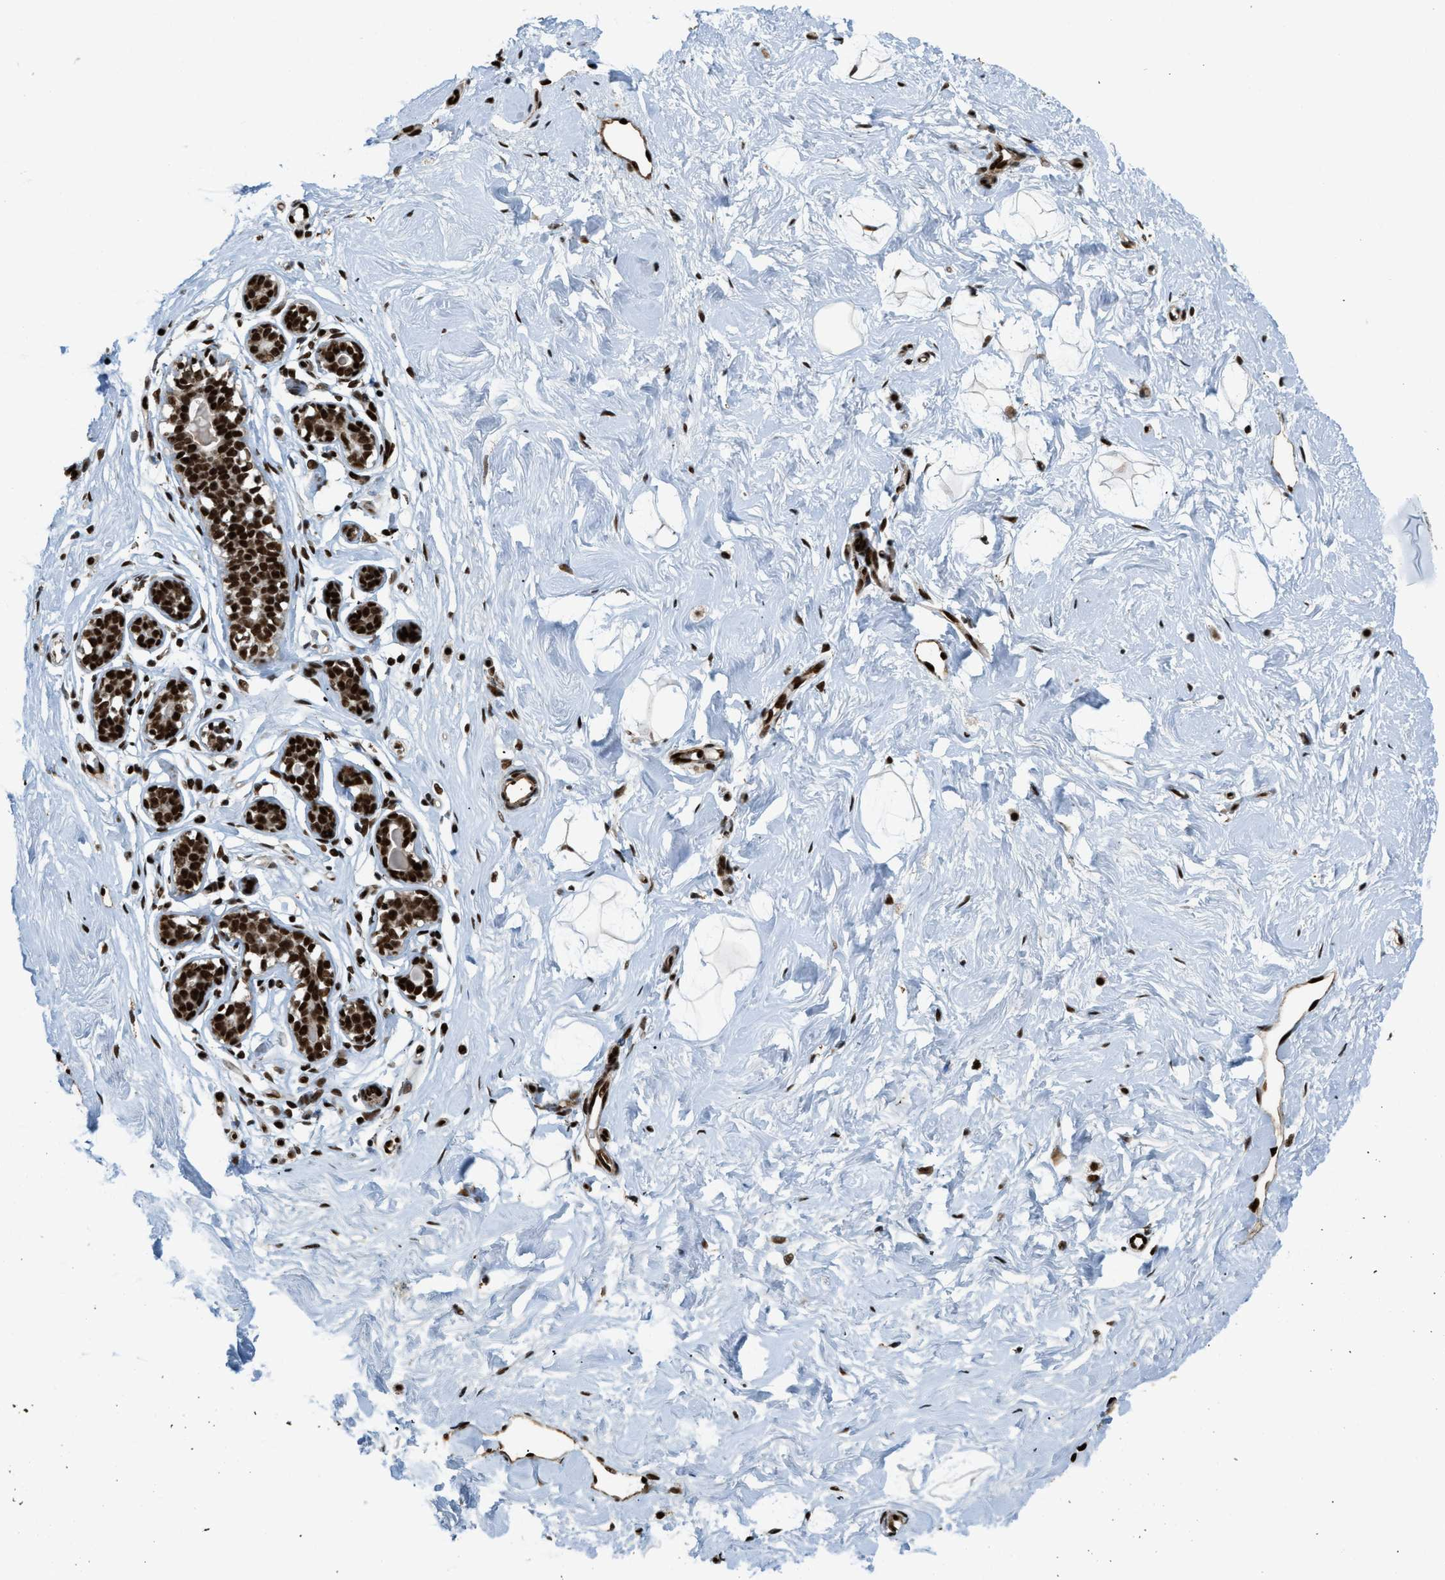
{"staining": {"intensity": "strong", "quantity": ">75%", "location": "nuclear"}, "tissue": "breast", "cell_type": "Adipocytes", "image_type": "normal", "snomed": [{"axis": "morphology", "description": "Normal tissue, NOS"}, {"axis": "topography", "description": "Breast"}], "caption": "Immunohistochemistry (IHC) photomicrograph of normal human breast stained for a protein (brown), which reveals high levels of strong nuclear positivity in approximately >75% of adipocytes.", "gene": "GABPB1", "patient": {"sex": "female", "age": 23}}